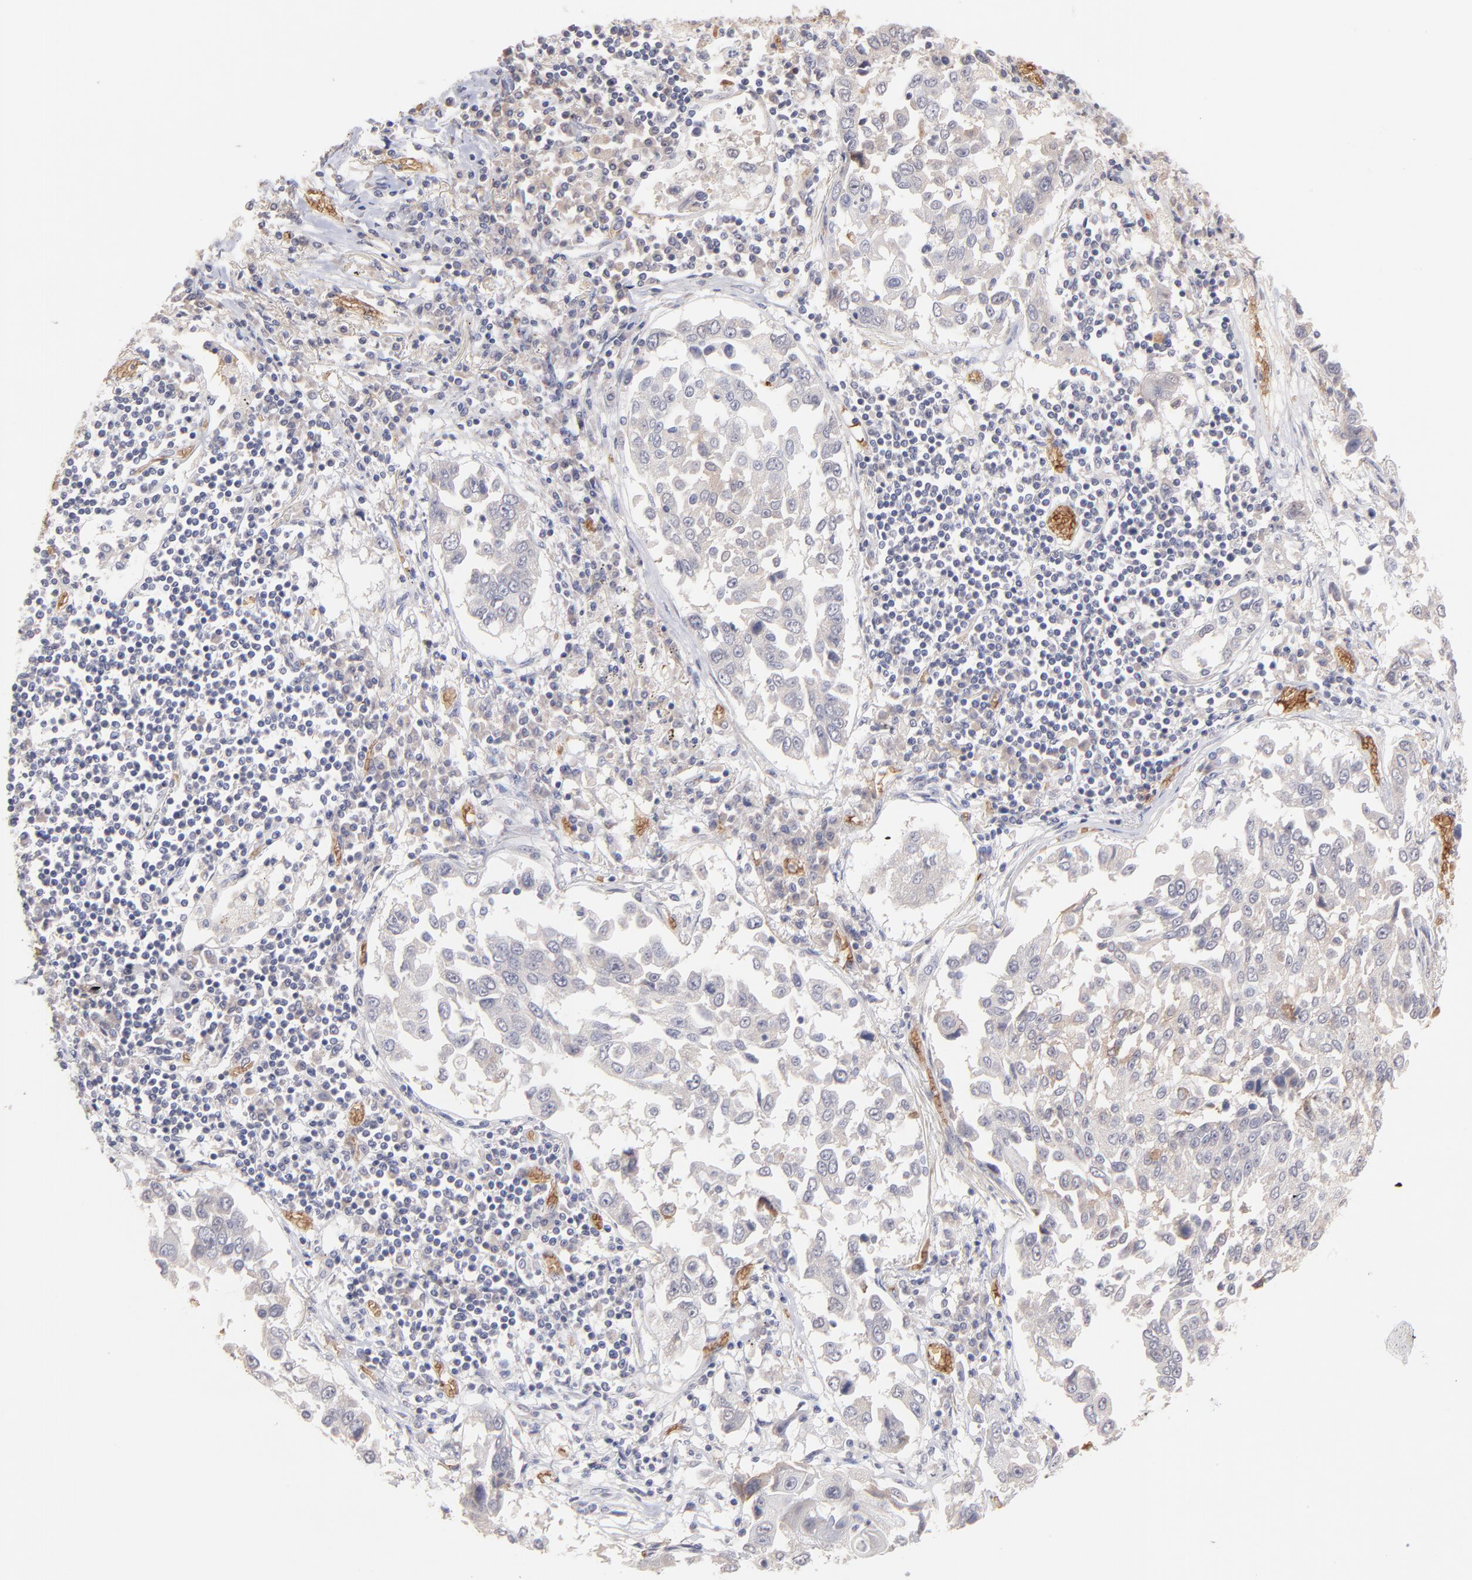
{"staining": {"intensity": "weak", "quantity": "<25%", "location": "cytoplasmic/membranous"}, "tissue": "lung cancer", "cell_type": "Tumor cells", "image_type": "cancer", "snomed": [{"axis": "morphology", "description": "Squamous cell carcinoma, NOS"}, {"axis": "topography", "description": "Lung"}], "caption": "Immunohistochemical staining of human lung cancer (squamous cell carcinoma) reveals no significant expression in tumor cells.", "gene": "F13B", "patient": {"sex": "male", "age": 71}}